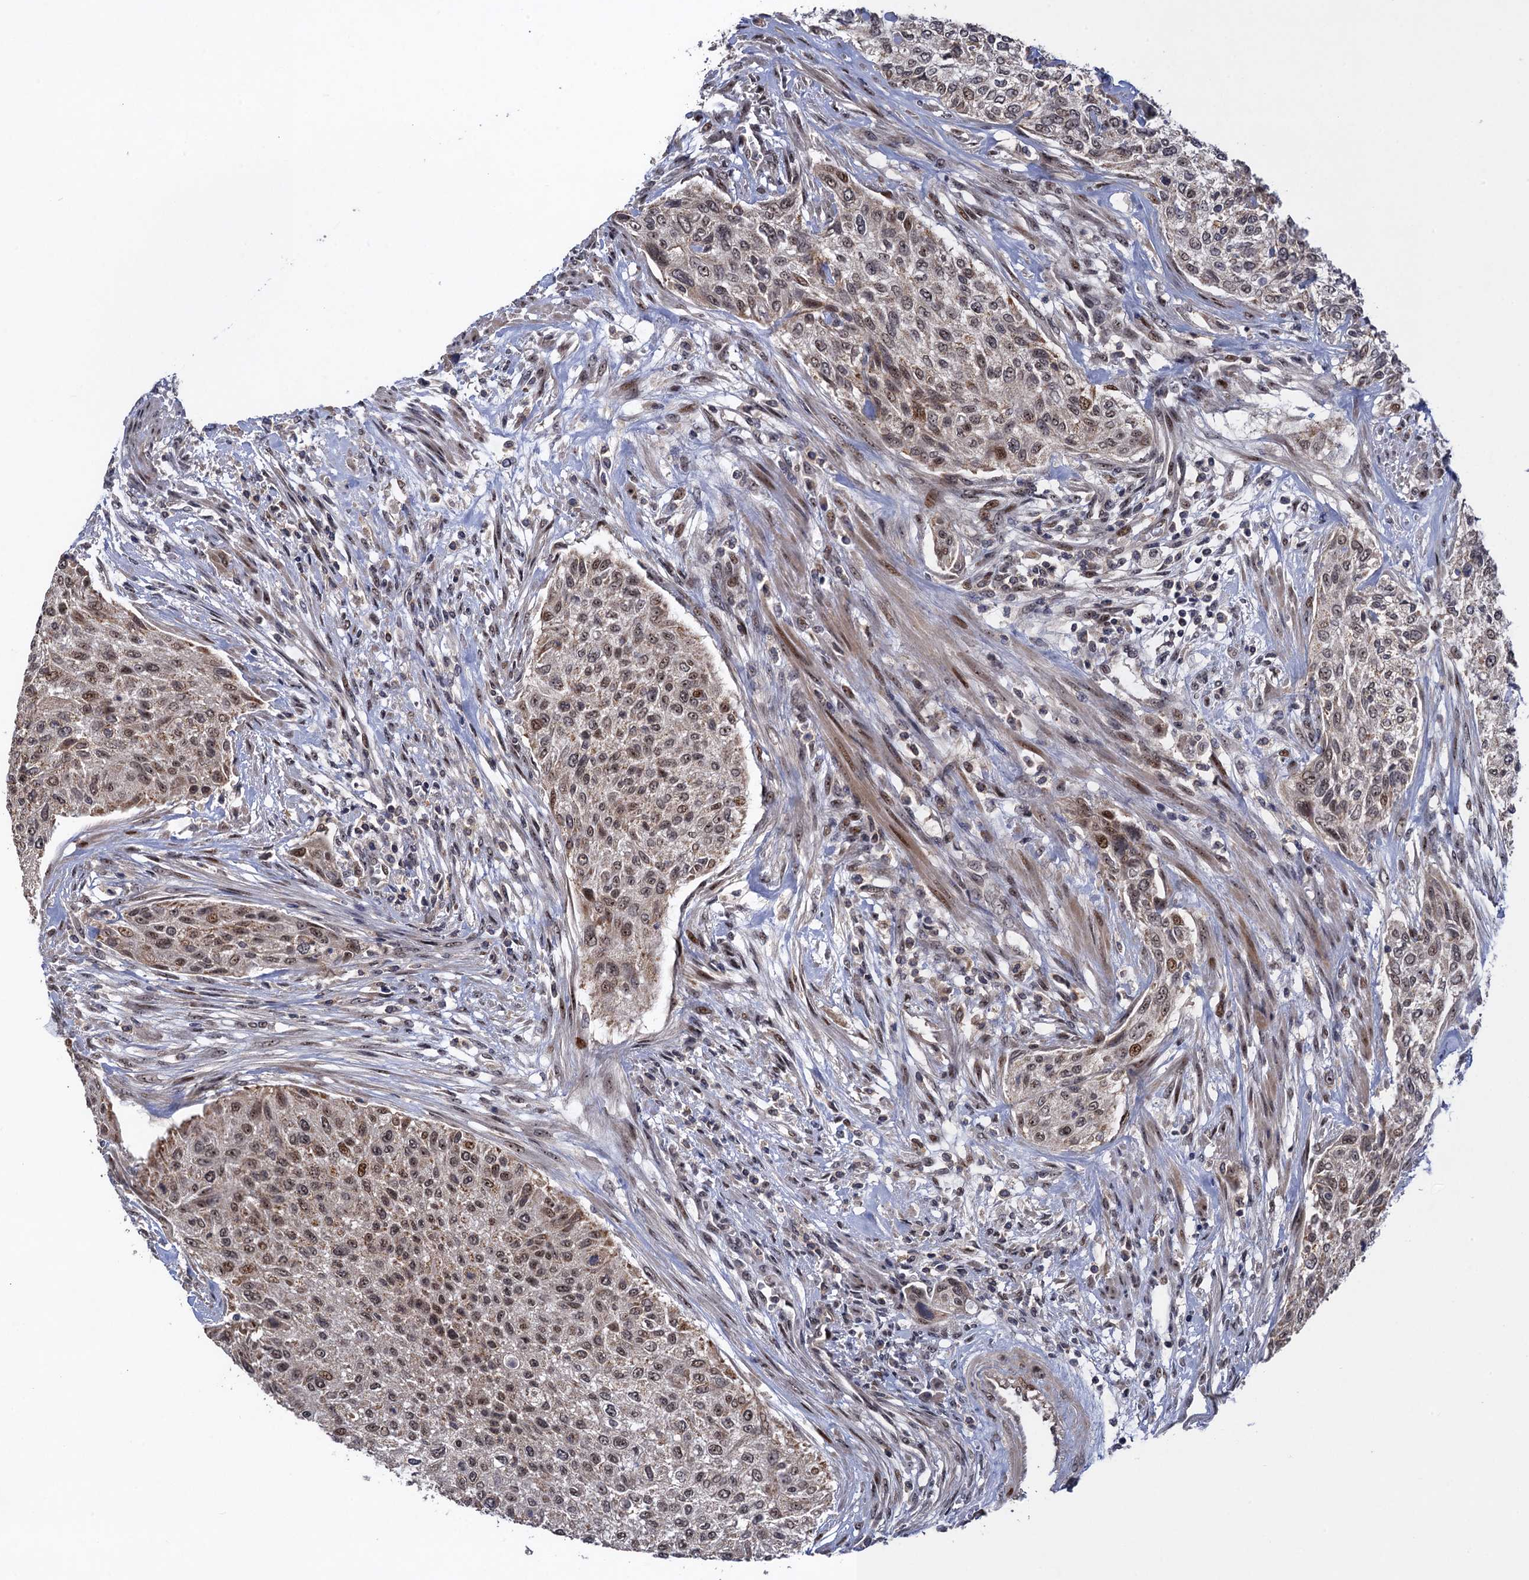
{"staining": {"intensity": "moderate", "quantity": "25%-75%", "location": "nuclear"}, "tissue": "urothelial cancer", "cell_type": "Tumor cells", "image_type": "cancer", "snomed": [{"axis": "morphology", "description": "Normal tissue, NOS"}, {"axis": "morphology", "description": "Urothelial carcinoma, NOS"}, {"axis": "topography", "description": "Urinary bladder"}, {"axis": "topography", "description": "Peripheral nerve tissue"}], "caption": "Moderate nuclear staining for a protein is appreciated in approximately 25%-75% of tumor cells of transitional cell carcinoma using IHC.", "gene": "ZAR1L", "patient": {"sex": "male", "age": 35}}